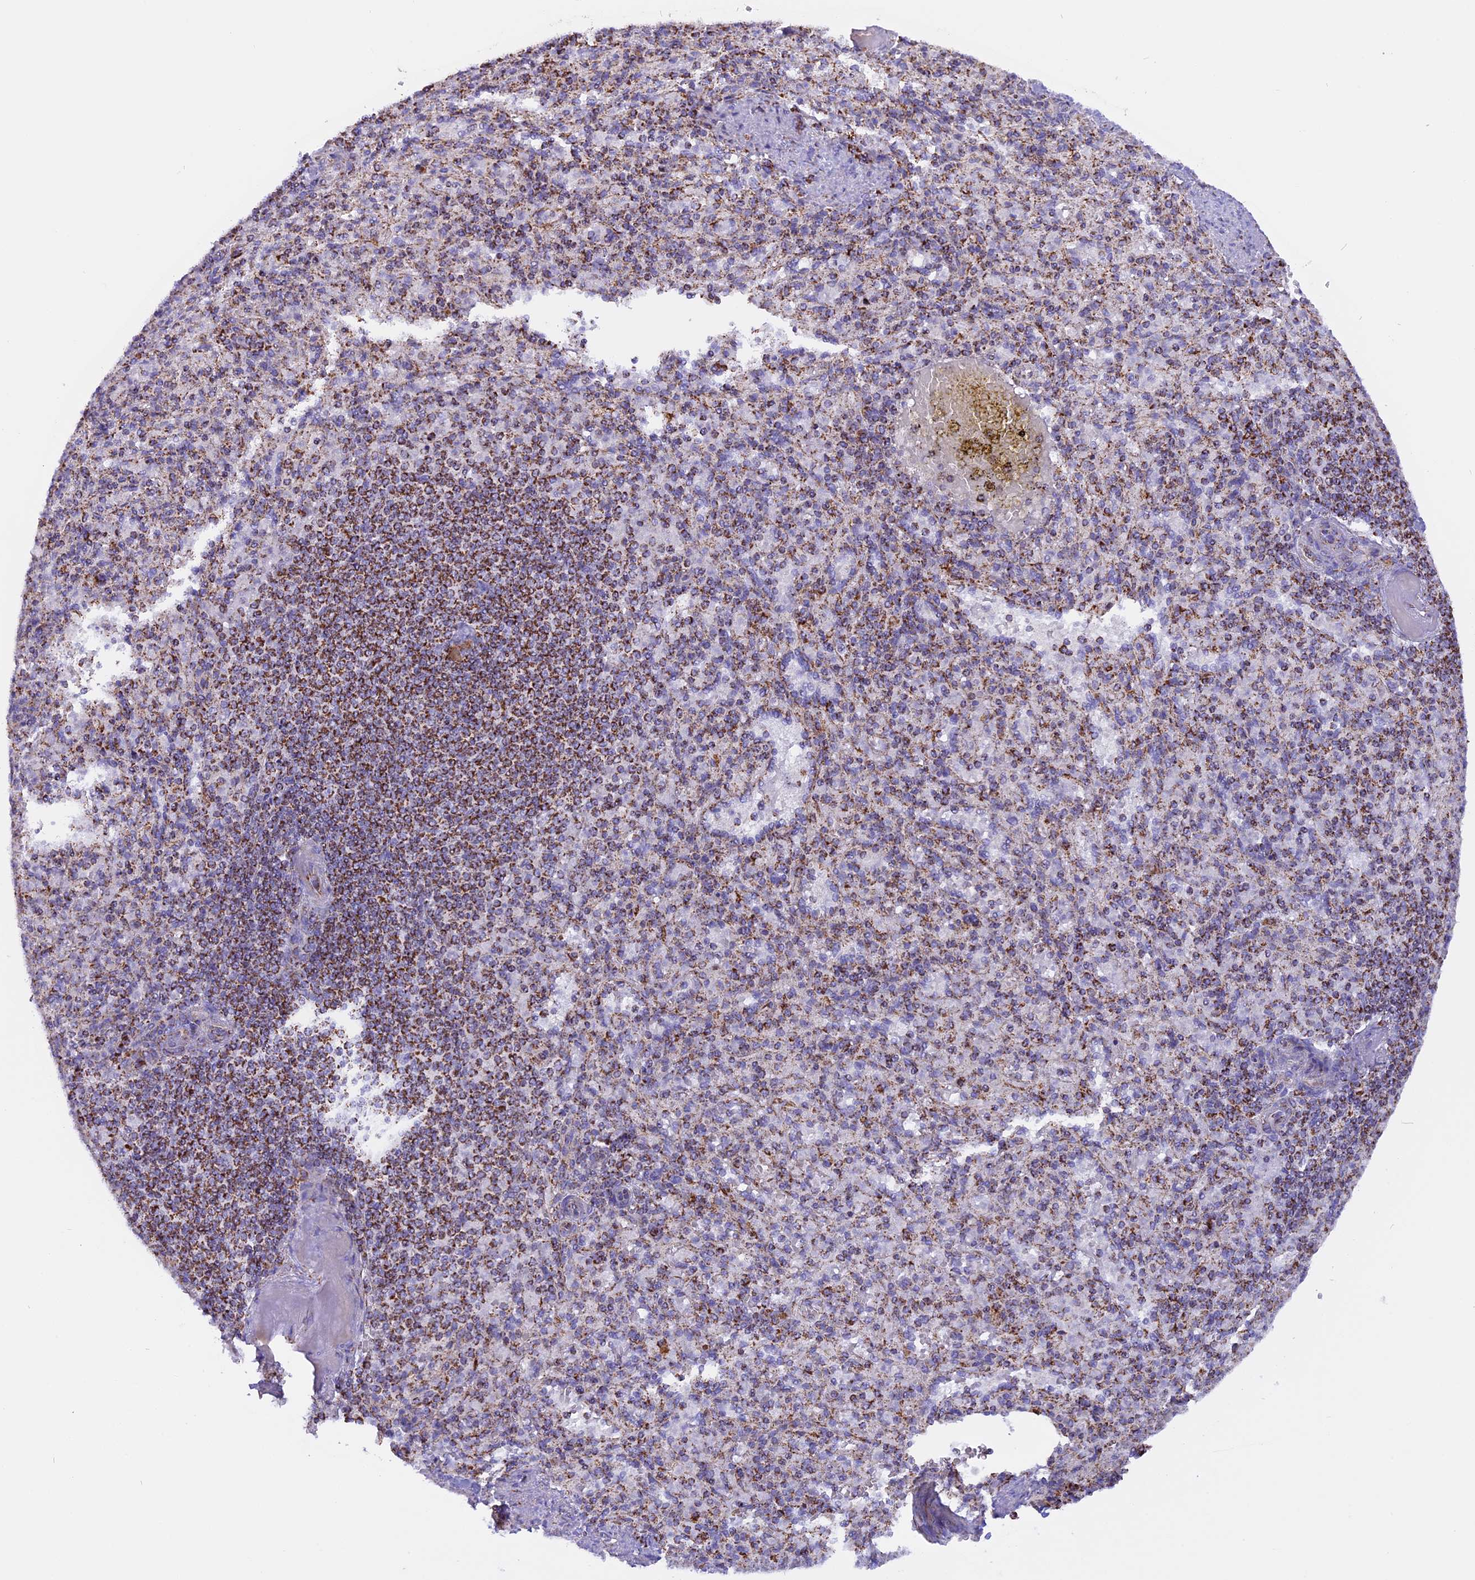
{"staining": {"intensity": "moderate", "quantity": "25%-75%", "location": "cytoplasmic/membranous"}, "tissue": "spleen", "cell_type": "Cells in red pulp", "image_type": "normal", "snomed": [{"axis": "morphology", "description": "Normal tissue, NOS"}, {"axis": "topography", "description": "Spleen"}], "caption": "A high-resolution histopathology image shows IHC staining of normal spleen, which displays moderate cytoplasmic/membranous staining in approximately 25%-75% of cells in red pulp. Using DAB (3,3'-diaminobenzidine) (brown) and hematoxylin (blue) stains, captured at high magnification using brightfield microscopy.", "gene": "KCNG1", "patient": {"sex": "female", "age": 74}}